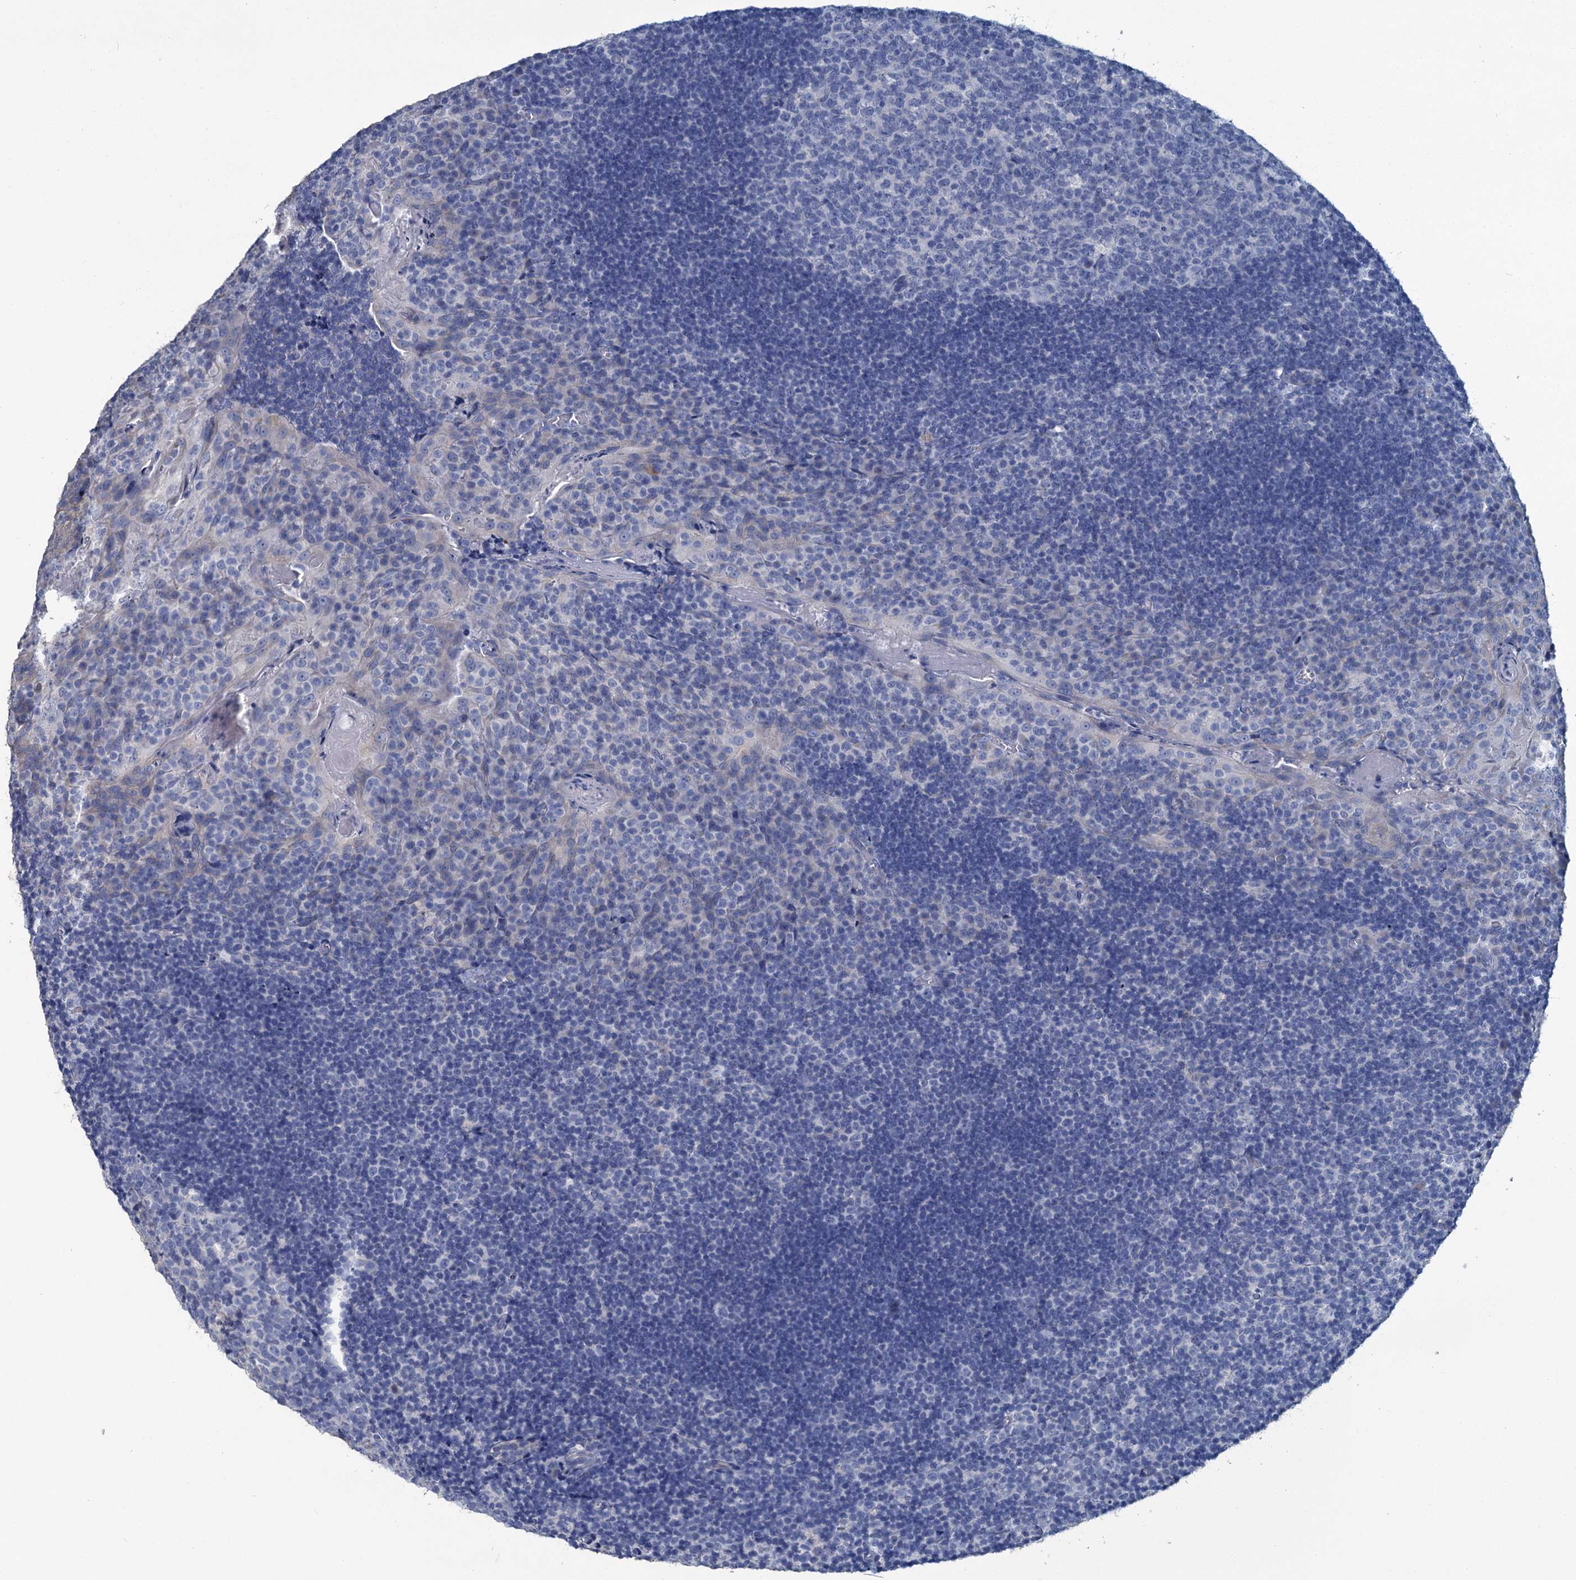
{"staining": {"intensity": "negative", "quantity": "none", "location": "none"}, "tissue": "tonsil", "cell_type": "Germinal center cells", "image_type": "normal", "snomed": [{"axis": "morphology", "description": "Normal tissue, NOS"}, {"axis": "topography", "description": "Tonsil"}], "caption": "Tonsil stained for a protein using immunohistochemistry (IHC) displays no positivity germinal center cells.", "gene": "SNCB", "patient": {"sex": "male", "age": 17}}